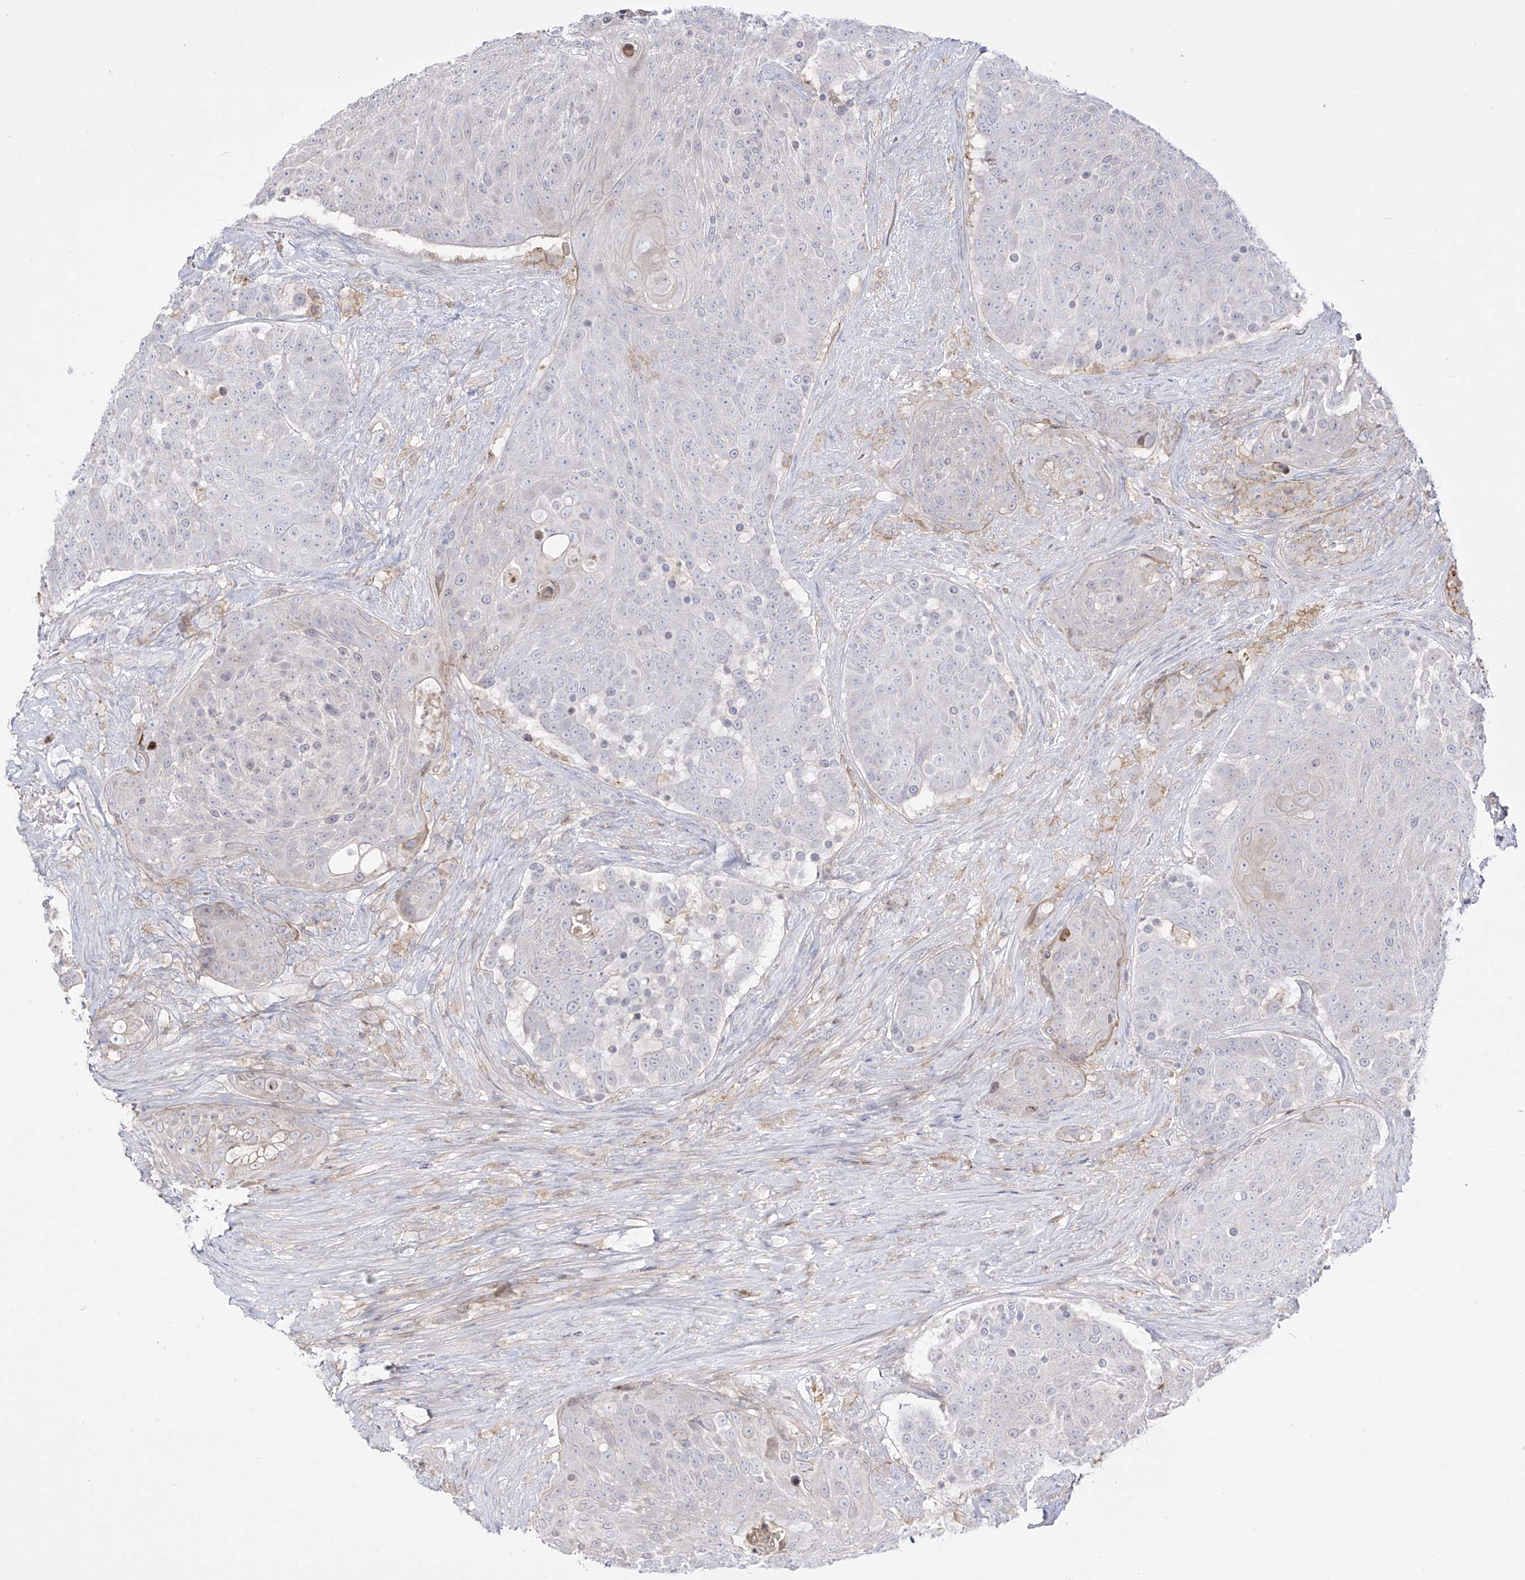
{"staining": {"intensity": "negative", "quantity": "none", "location": "none"}, "tissue": "urothelial cancer", "cell_type": "Tumor cells", "image_type": "cancer", "snomed": [{"axis": "morphology", "description": "Urothelial carcinoma, High grade"}, {"axis": "topography", "description": "Urinary bladder"}], "caption": "The immunohistochemistry image has no significant staining in tumor cells of high-grade urothelial carcinoma tissue.", "gene": "ZGRF1", "patient": {"sex": "female", "age": 63}}